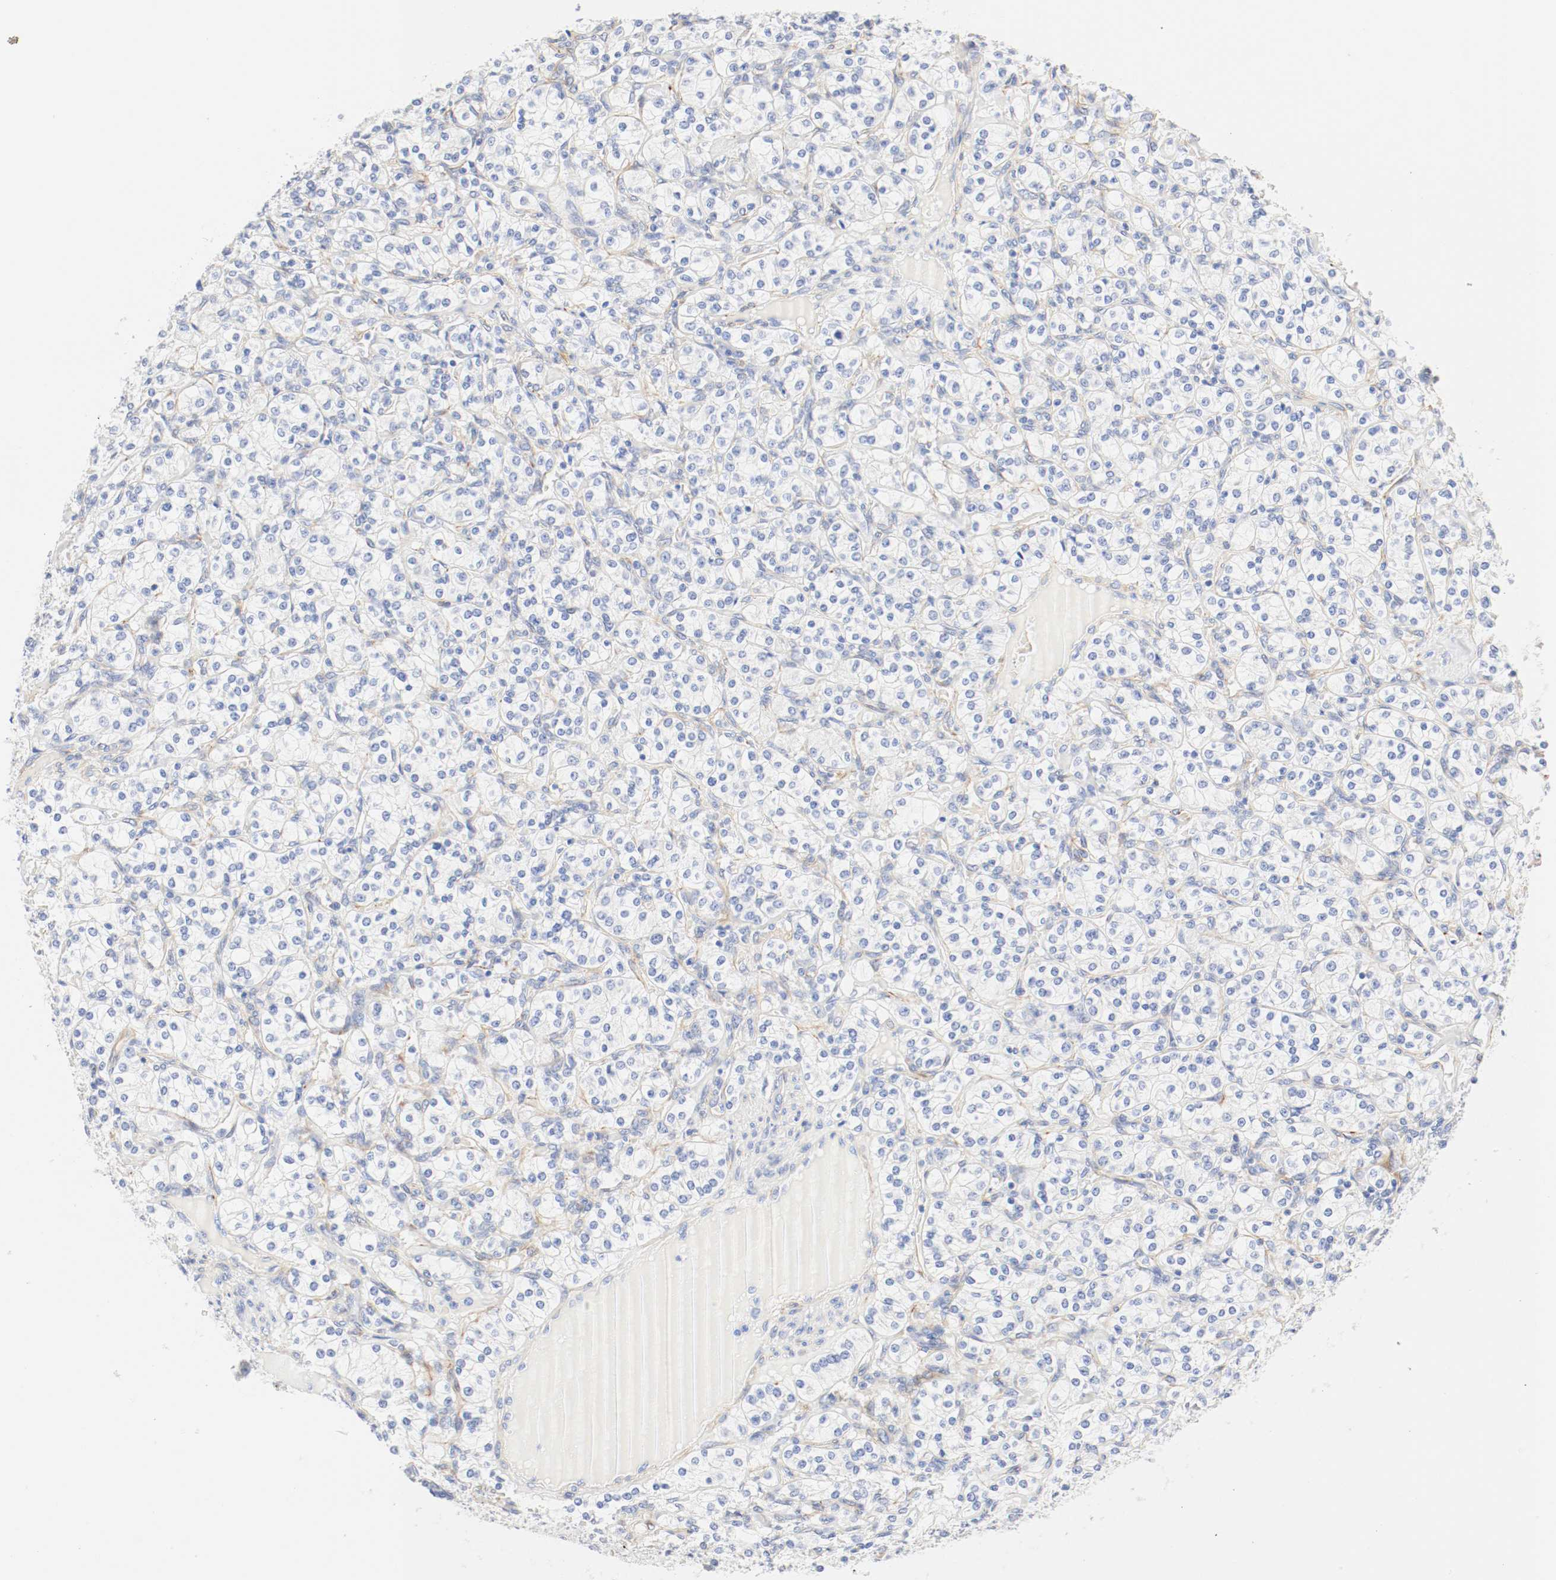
{"staining": {"intensity": "negative", "quantity": "none", "location": "none"}, "tissue": "renal cancer", "cell_type": "Tumor cells", "image_type": "cancer", "snomed": [{"axis": "morphology", "description": "Adenocarcinoma, NOS"}, {"axis": "topography", "description": "Kidney"}], "caption": "Tumor cells show no significant positivity in renal cancer.", "gene": "GIT1", "patient": {"sex": "male", "age": 77}}